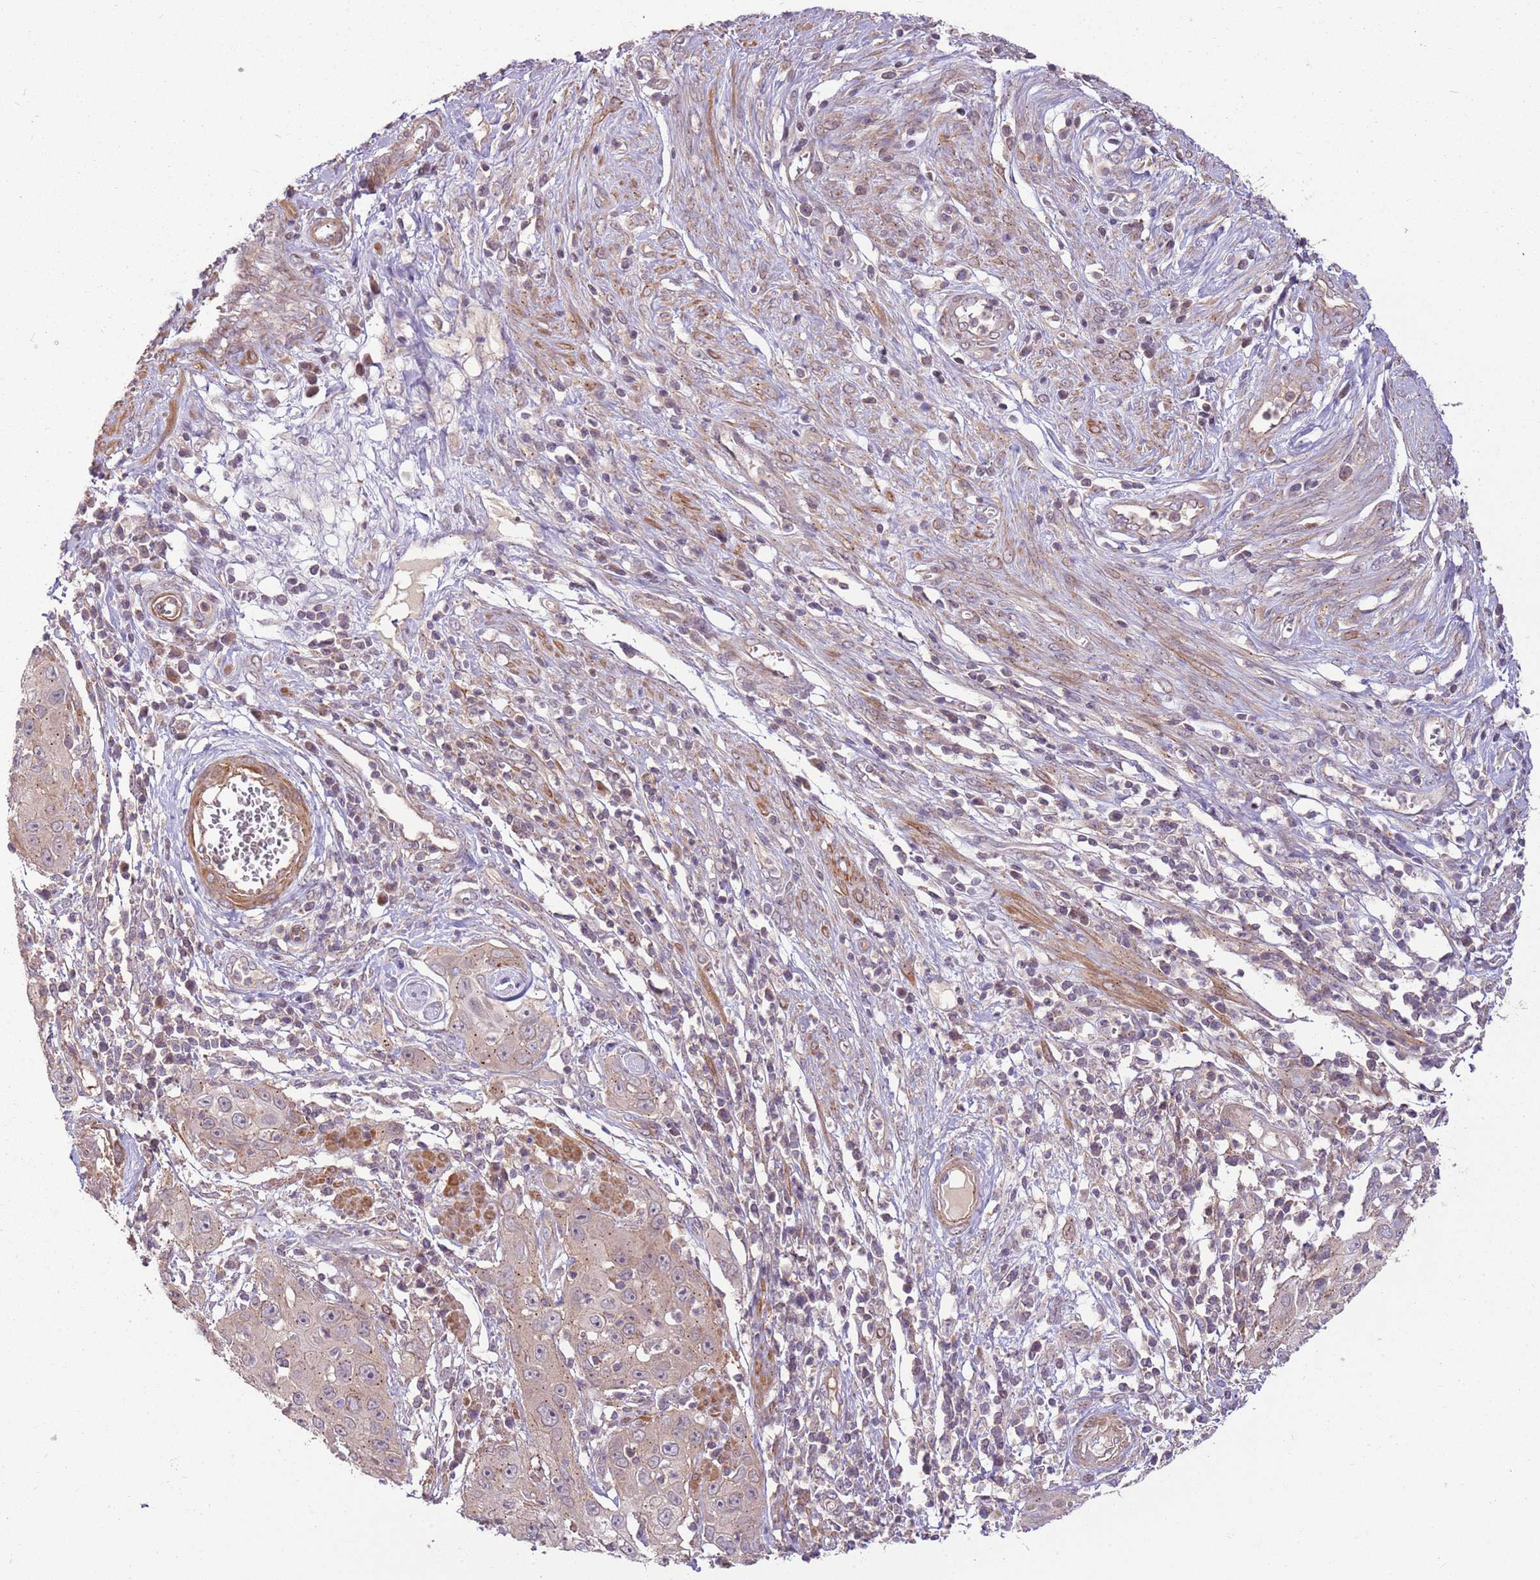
{"staining": {"intensity": "weak", "quantity": ">75%", "location": "cytoplasmic/membranous"}, "tissue": "cervical cancer", "cell_type": "Tumor cells", "image_type": "cancer", "snomed": [{"axis": "morphology", "description": "Squamous cell carcinoma, NOS"}, {"axis": "topography", "description": "Cervix"}], "caption": "Human squamous cell carcinoma (cervical) stained with a protein marker exhibits weak staining in tumor cells.", "gene": "SPATA31D1", "patient": {"sex": "female", "age": 36}}